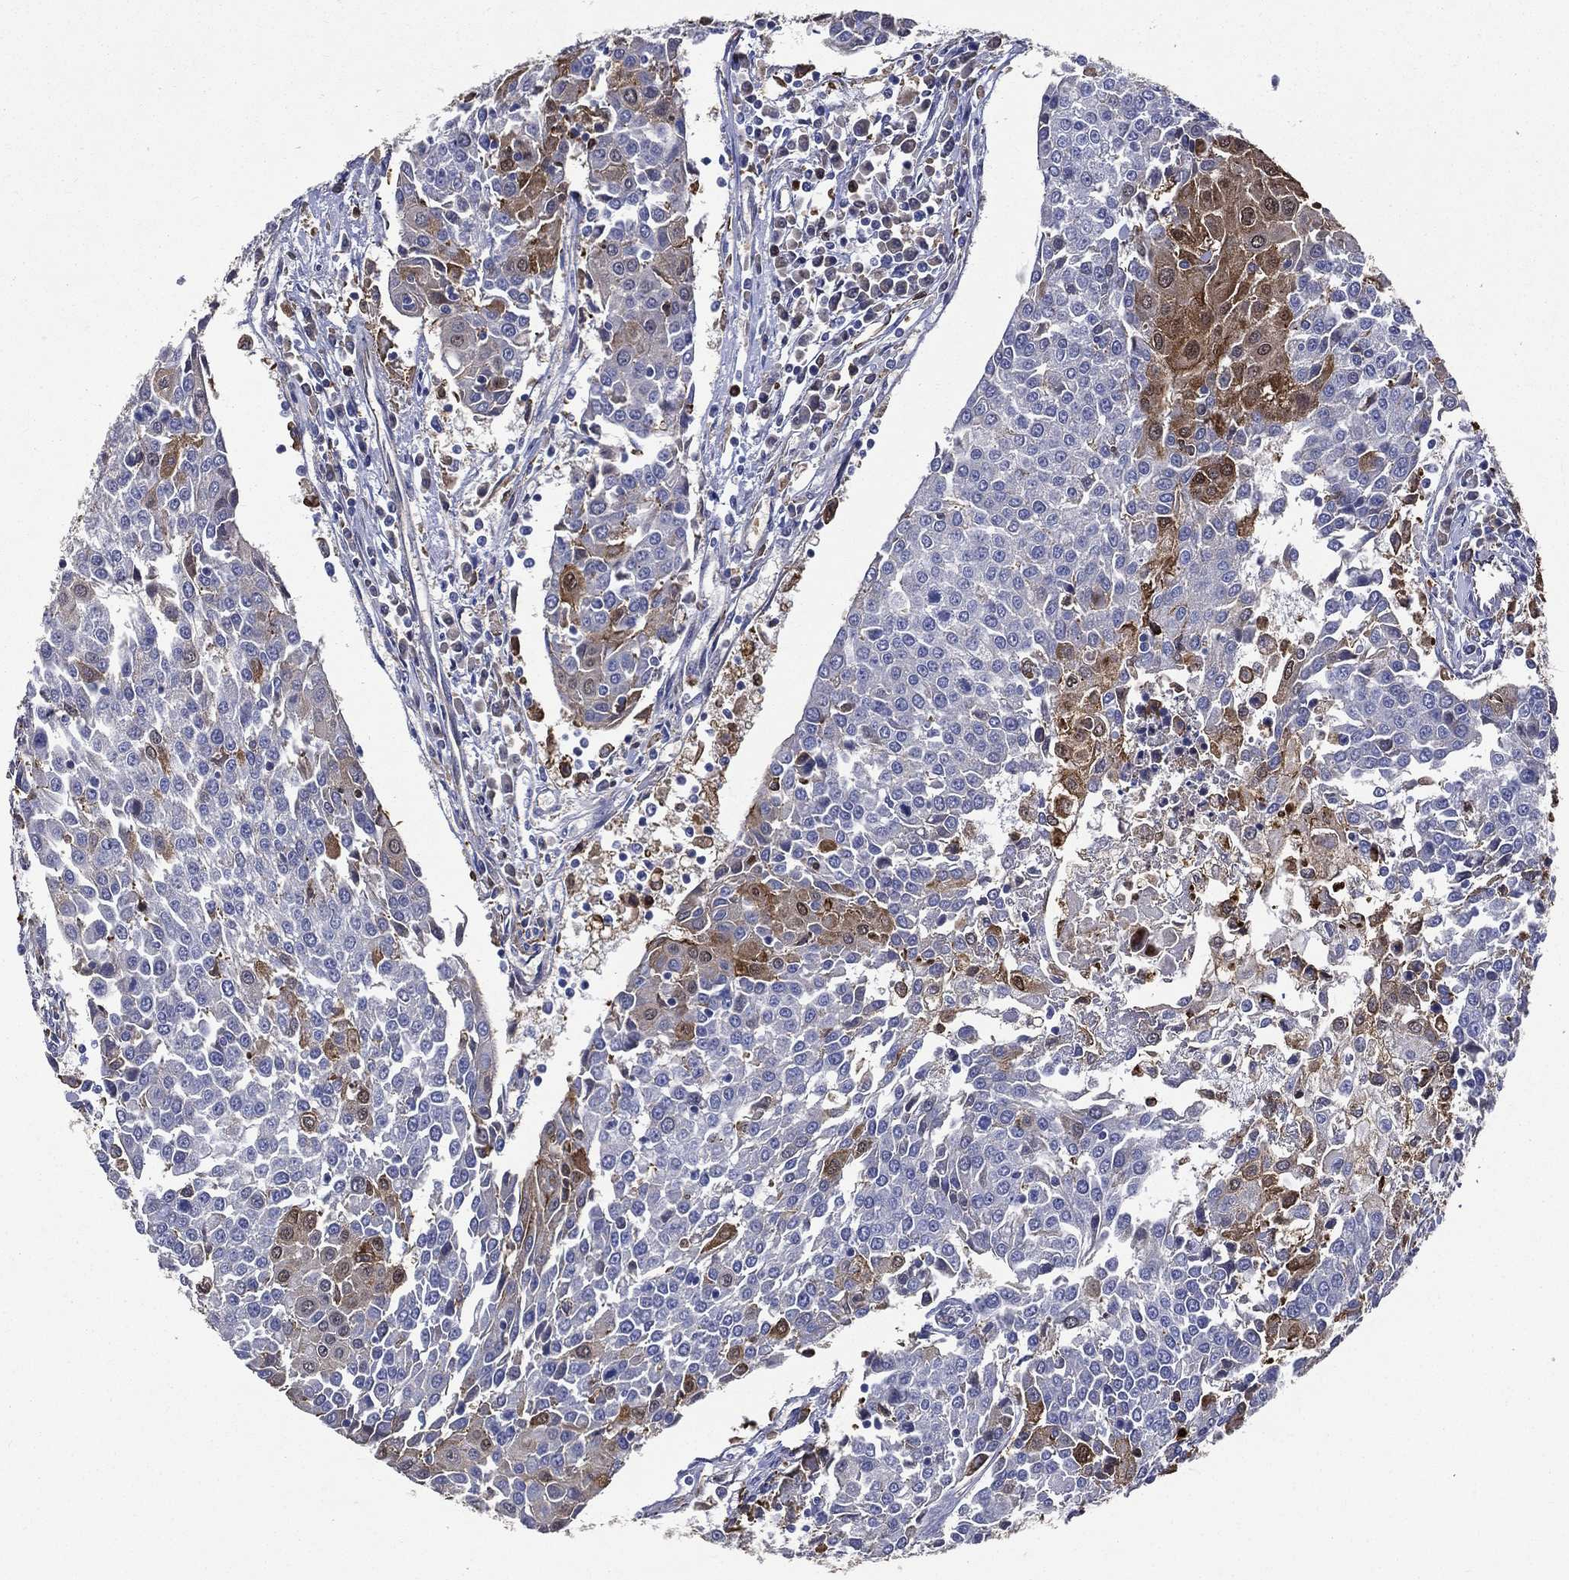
{"staining": {"intensity": "moderate", "quantity": "<25%", "location": "cytoplasmic/membranous"}, "tissue": "urothelial cancer", "cell_type": "Tumor cells", "image_type": "cancer", "snomed": [{"axis": "morphology", "description": "Urothelial carcinoma, High grade"}, {"axis": "topography", "description": "Urinary bladder"}], "caption": "Tumor cells exhibit moderate cytoplasmic/membranous positivity in approximately <25% of cells in urothelial cancer.", "gene": "GPR171", "patient": {"sex": "female", "age": 85}}